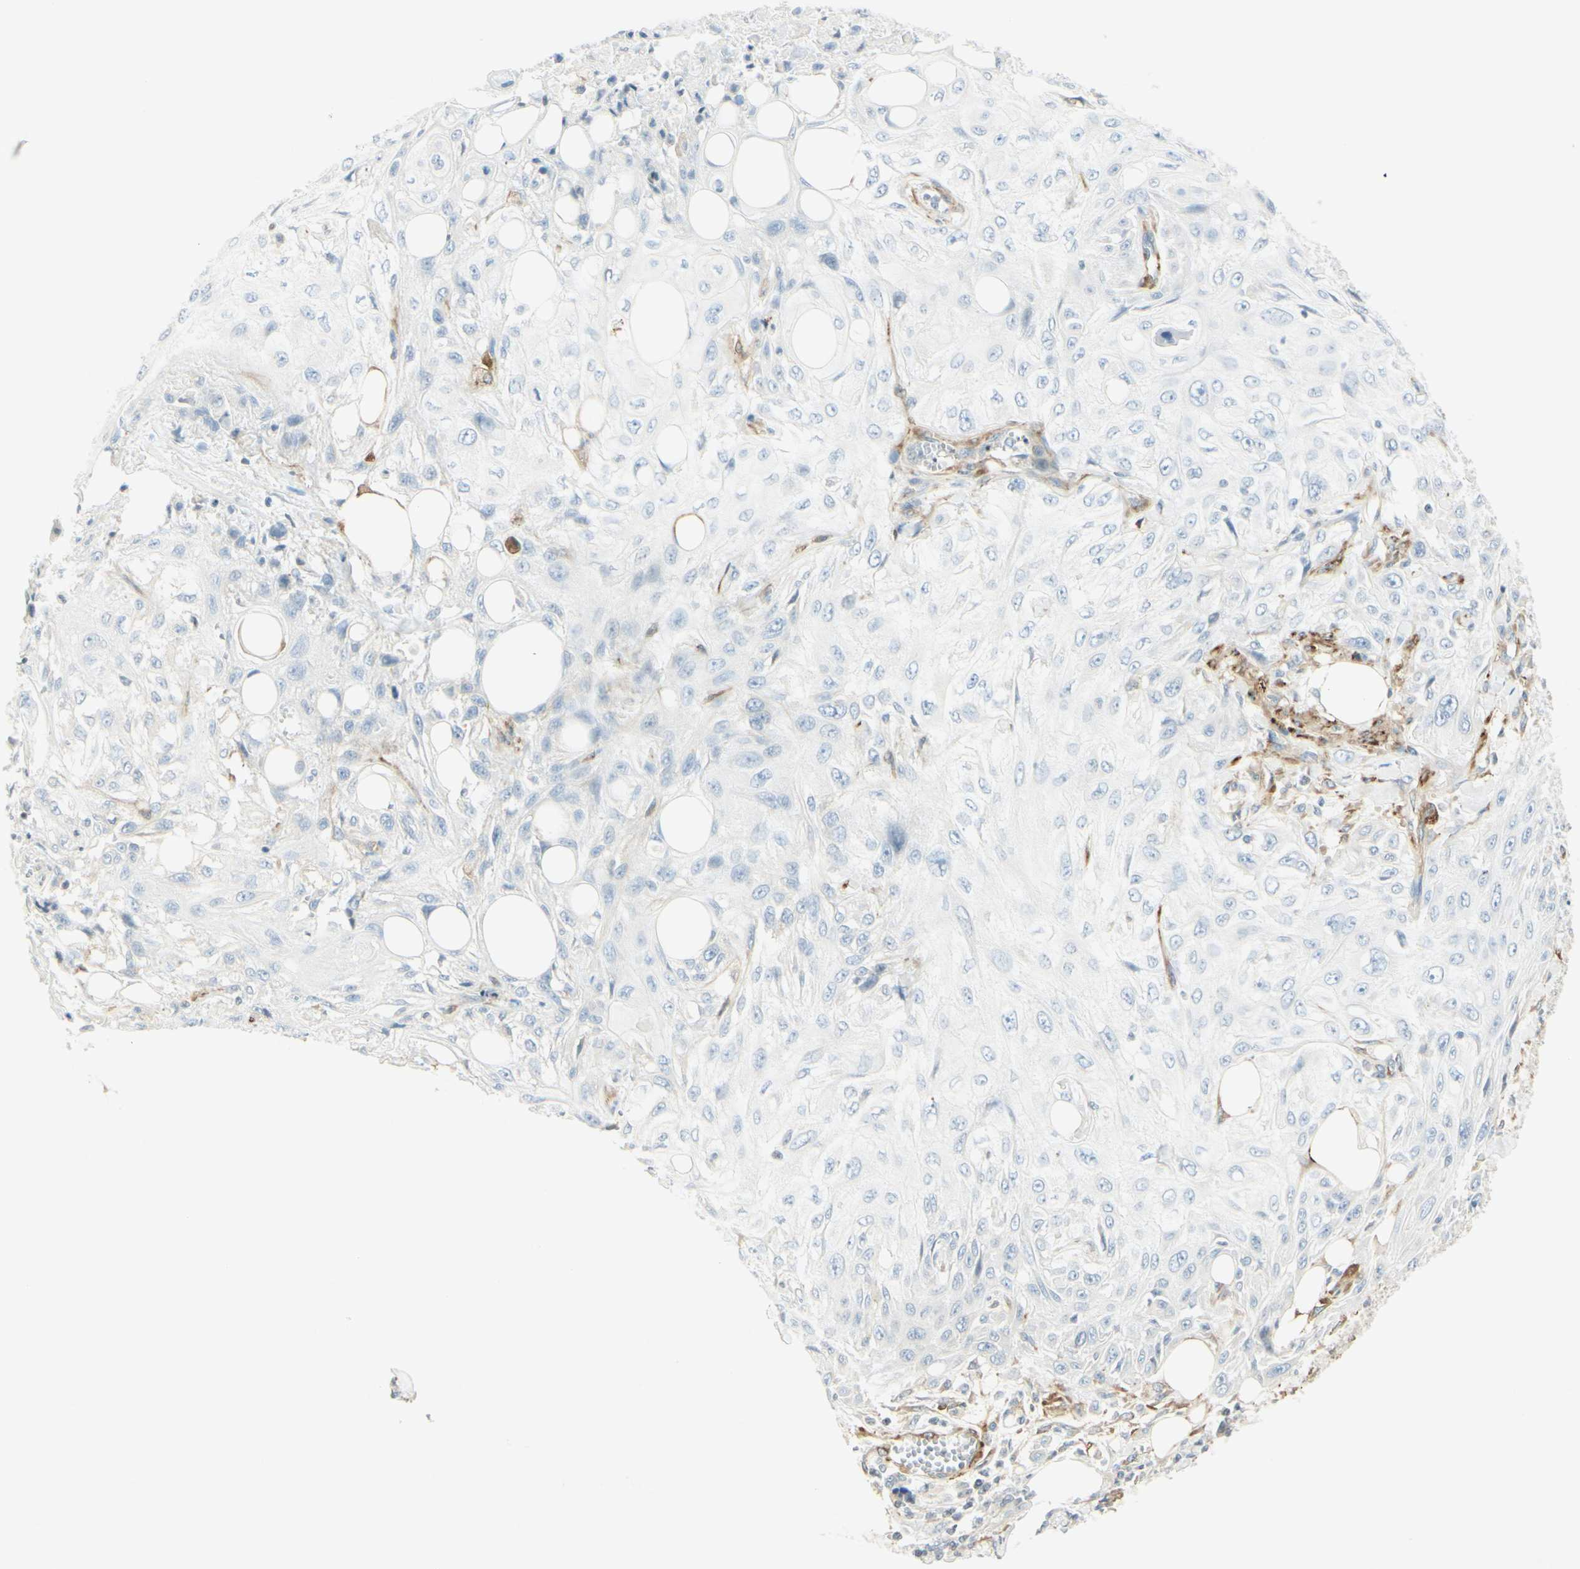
{"staining": {"intensity": "negative", "quantity": "none", "location": "none"}, "tissue": "skin cancer", "cell_type": "Tumor cells", "image_type": "cancer", "snomed": [{"axis": "morphology", "description": "Squamous cell carcinoma, NOS"}, {"axis": "topography", "description": "Skin"}], "caption": "Immunohistochemistry (IHC) image of human skin squamous cell carcinoma stained for a protein (brown), which demonstrates no expression in tumor cells.", "gene": "MAP1B", "patient": {"sex": "male", "age": 75}}